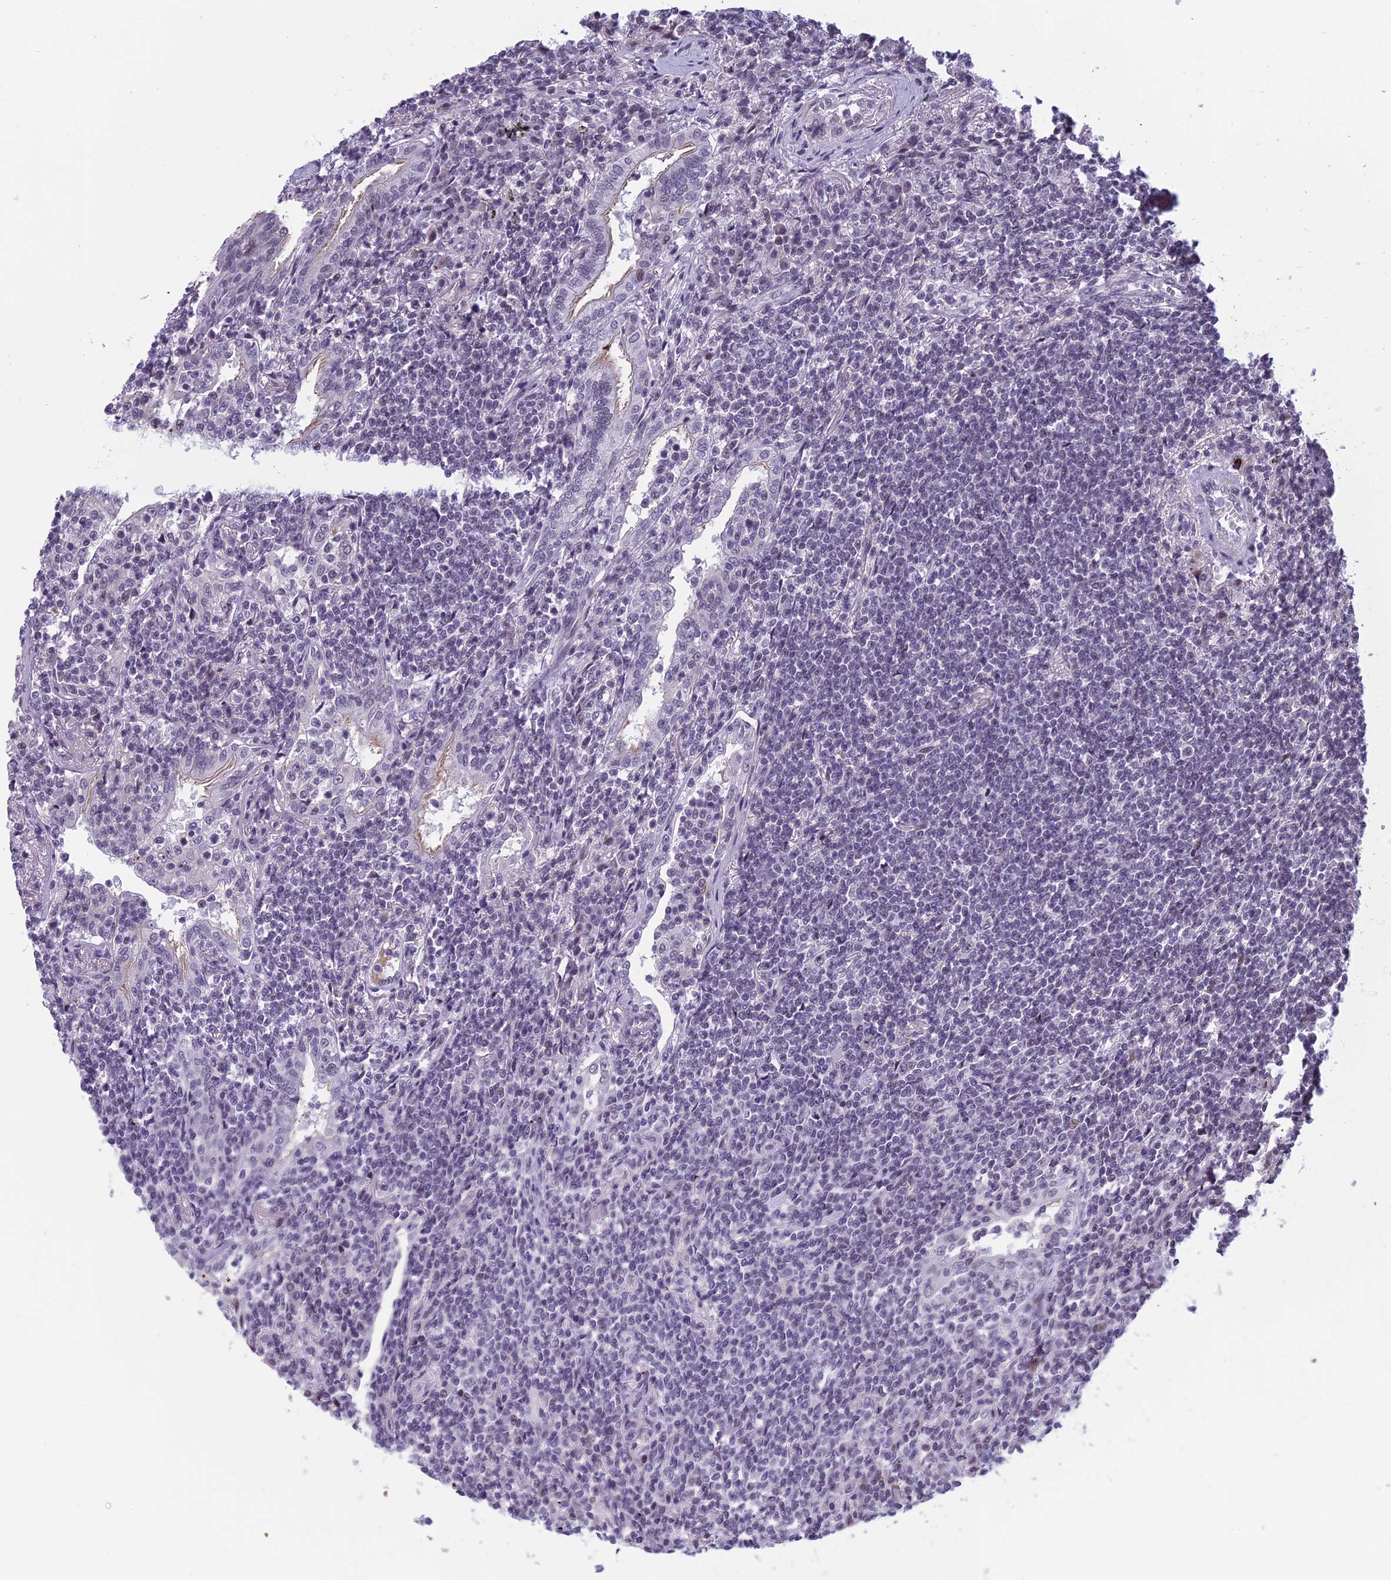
{"staining": {"intensity": "negative", "quantity": "none", "location": "none"}, "tissue": "lymphoma", "cell_type": "Tumor cells", "image_type": "cancer", "snomed": [{"axis": "morphology", "description": "Malignant lymphoma, non-Hodgkin's type, Low grade"}, {"axis": "topography", "description": "Lung"}], "caption": "A histopathology image of human low-grade malignant lymphoma, non-Hodgkin's type is negative for staining in tumor cells.", "gene": "RGS17", "patient": {"sex": "female", "age": 71}}